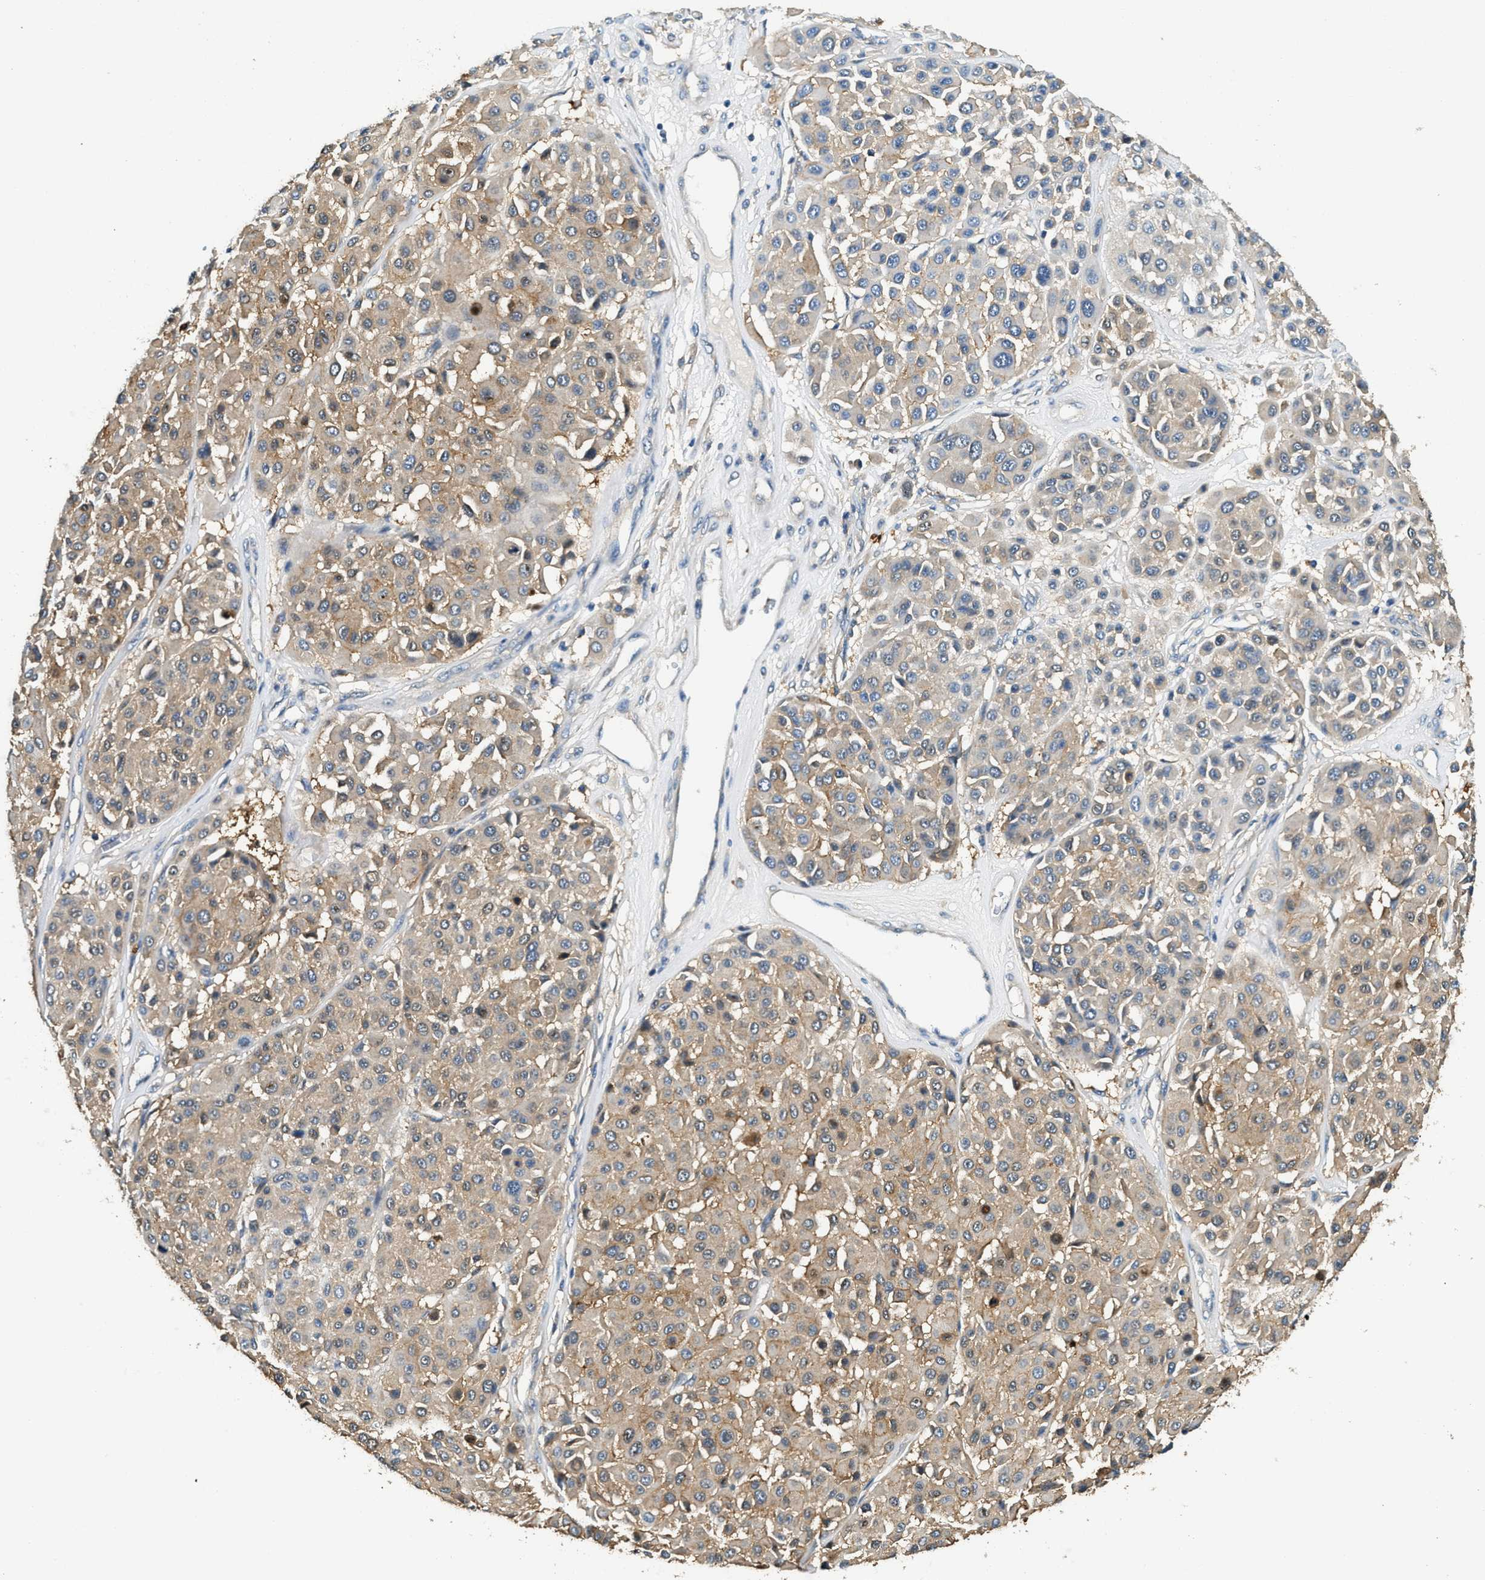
{"staining": {"intensity": "moderate", "quantity": "25%-75%", "location": "cytoplasmic/membranous"}, "tissue": "melanoma", "cell_type": "Tumor cells", "image_type": "cancer", "snomed": [{"axis": "morphology", "description": "Malignant melanoma, Metastatic site"}, {"axis": "topography", "description": "Soft tissue"}], "caption": "A high-resolution photomicrograph shows immunohistochemistry (IHC) staining of melanoma, which exhibits moderate cytoplasmic/membranous expression in approximately 25%-75% of tumor cells. The staining is performed using DAB brown chromogen to label protein expression. The nuclei are counter-stained blue using hematoxylin.", "gene": "ANXA3", "patient": {"sex": "male", "age": 41}}